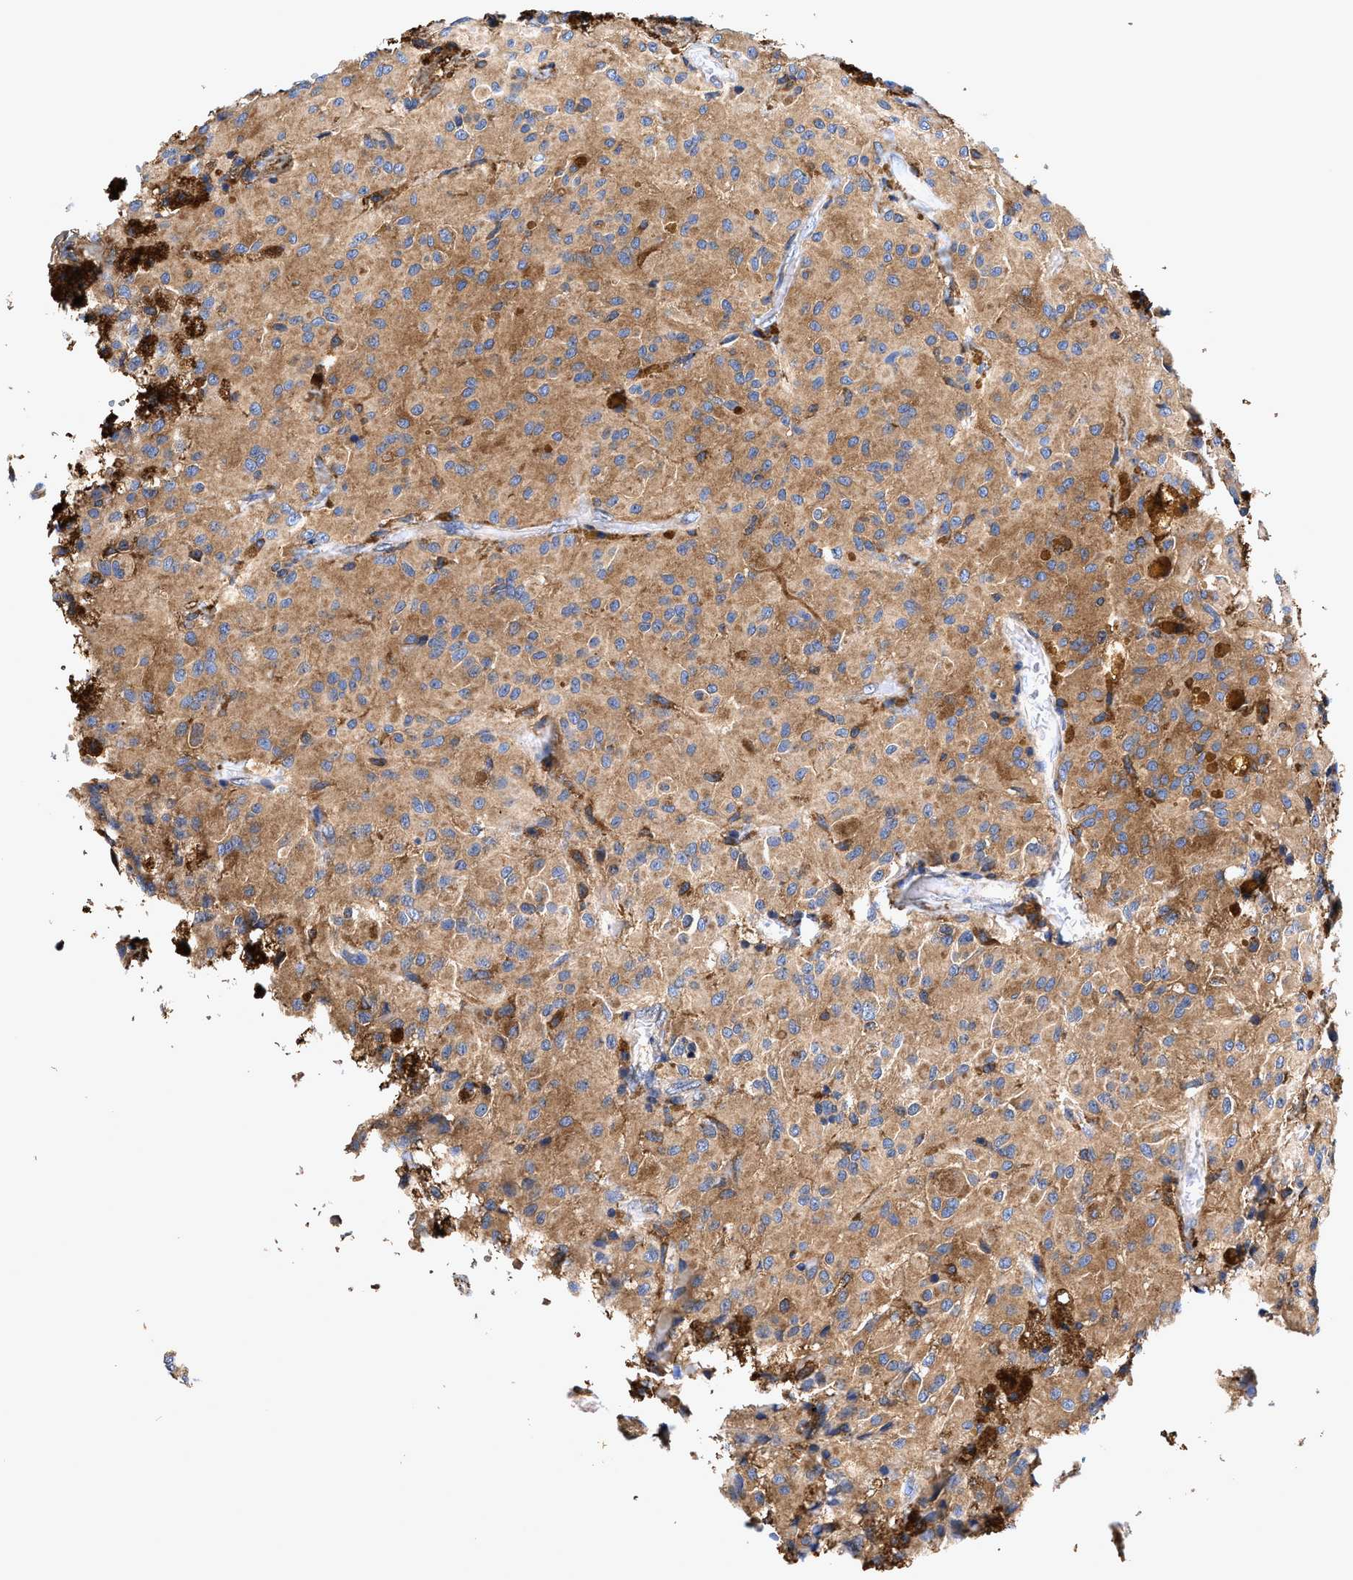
{"staining": {"intensity": "moderate", "quantity": ">75%", "location": "cytoplasmic/membranous"}, "tissue": "glioma", "cell_type": "Tumor cells", "image_type": "cancer", "snomed": [{"axis": "morphology", "description": "Glioma, malignant, High grade"}, {"axis": "topography", "description": "Brain"}], "caption": "Immunohistochemical staining of glioma displays medium levels of moderate cytoplasmic/membranous expression in approximately >75% of tumor cells.", "gene": "EFNA4", "patient": {"sex": "female", "age": 59}}